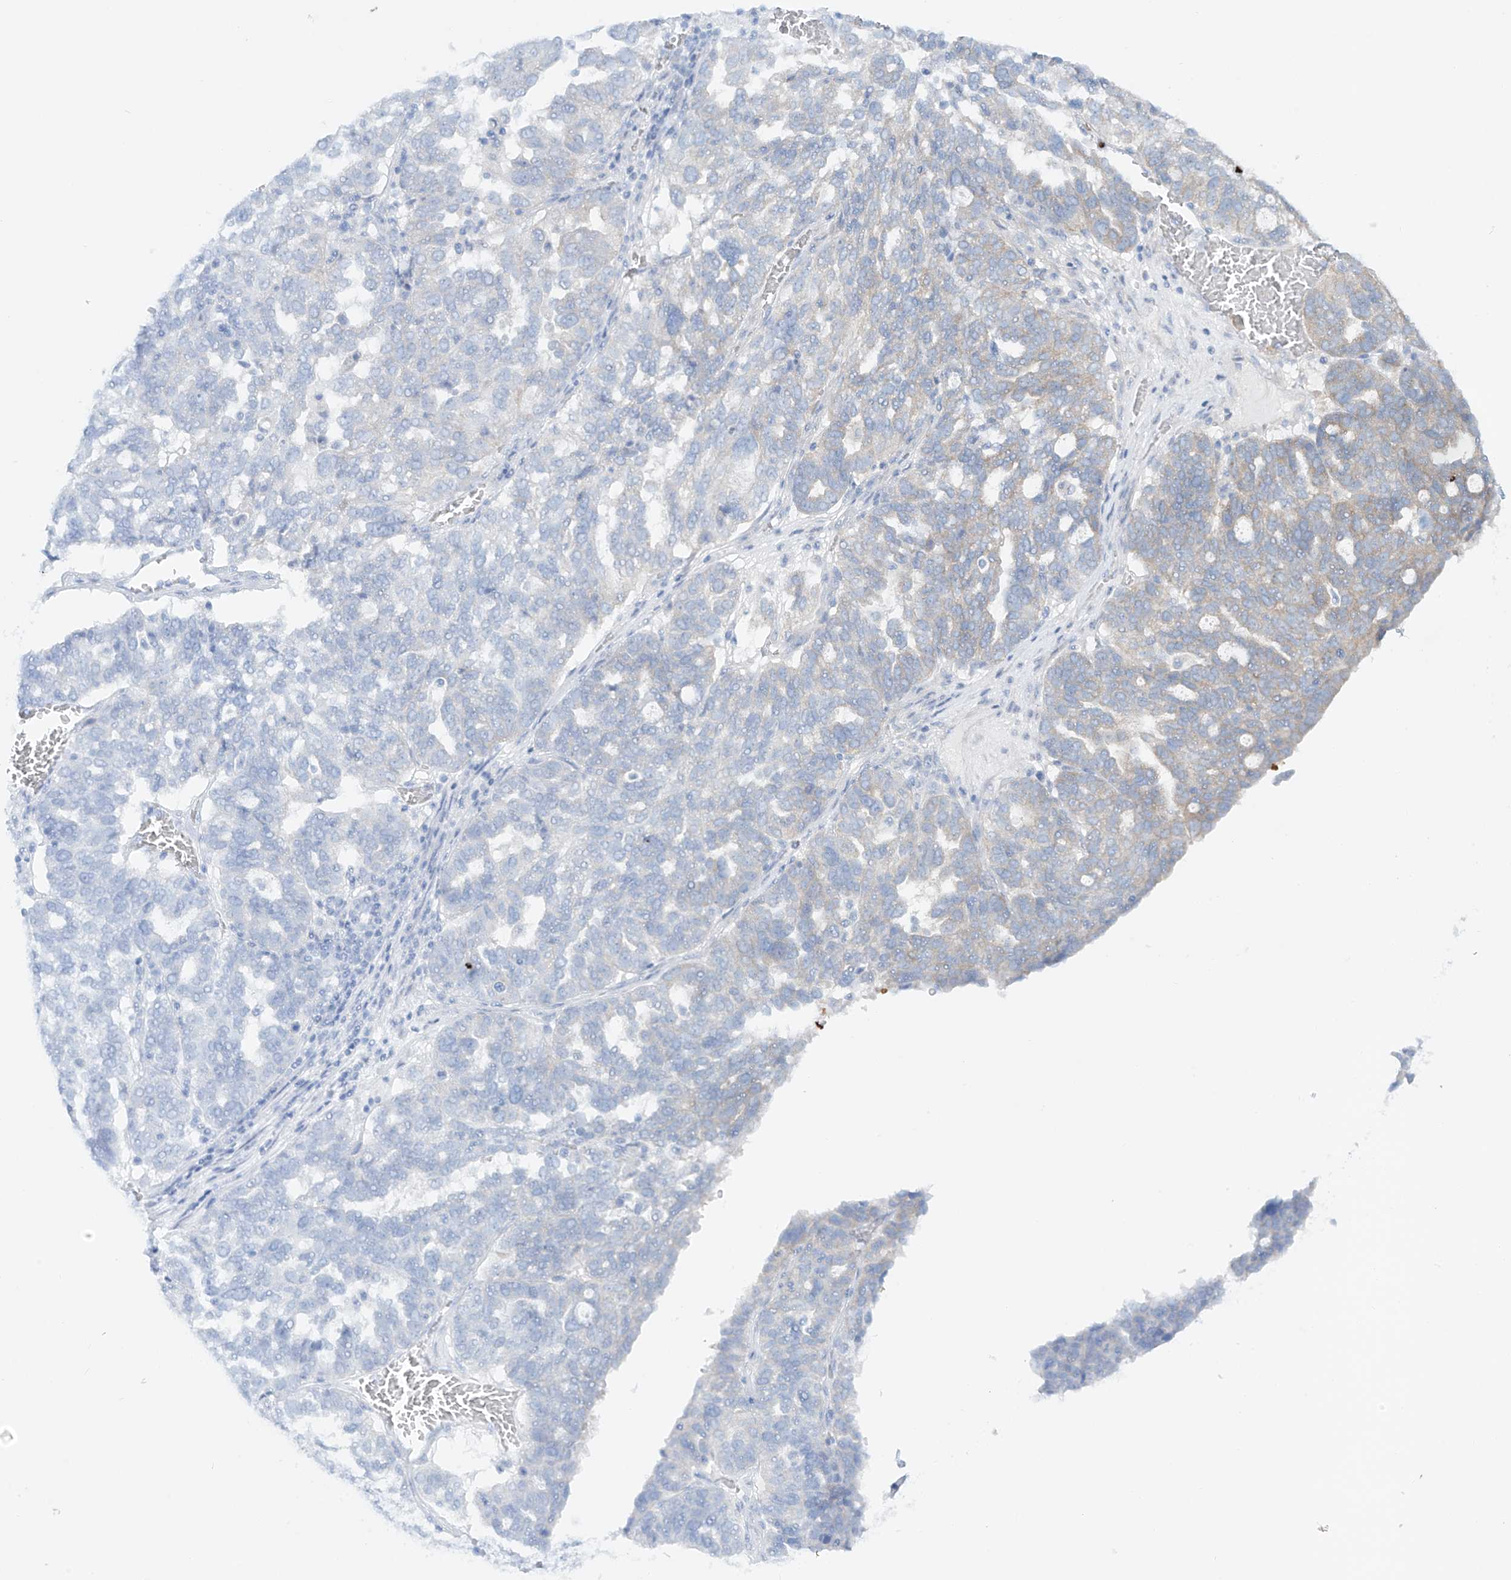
{"staining": {"intensity": "negative", "quantity": "none", "location": "none"}, "tissue": "ovarian cancer", "cell_type": "Tumor cells", "image_type": "cancer", "snomed": [{"axis": "morphology", "description": "Cystadenocarcinoma, serous, NOS"}, {"axis": "topography", "description": "Ovary"}], "caption": "Tumor cells show no significant protein expression in ovarian cancer.", "gene": "TJAP1", "patient": {"sex": "female", "age": 59}}